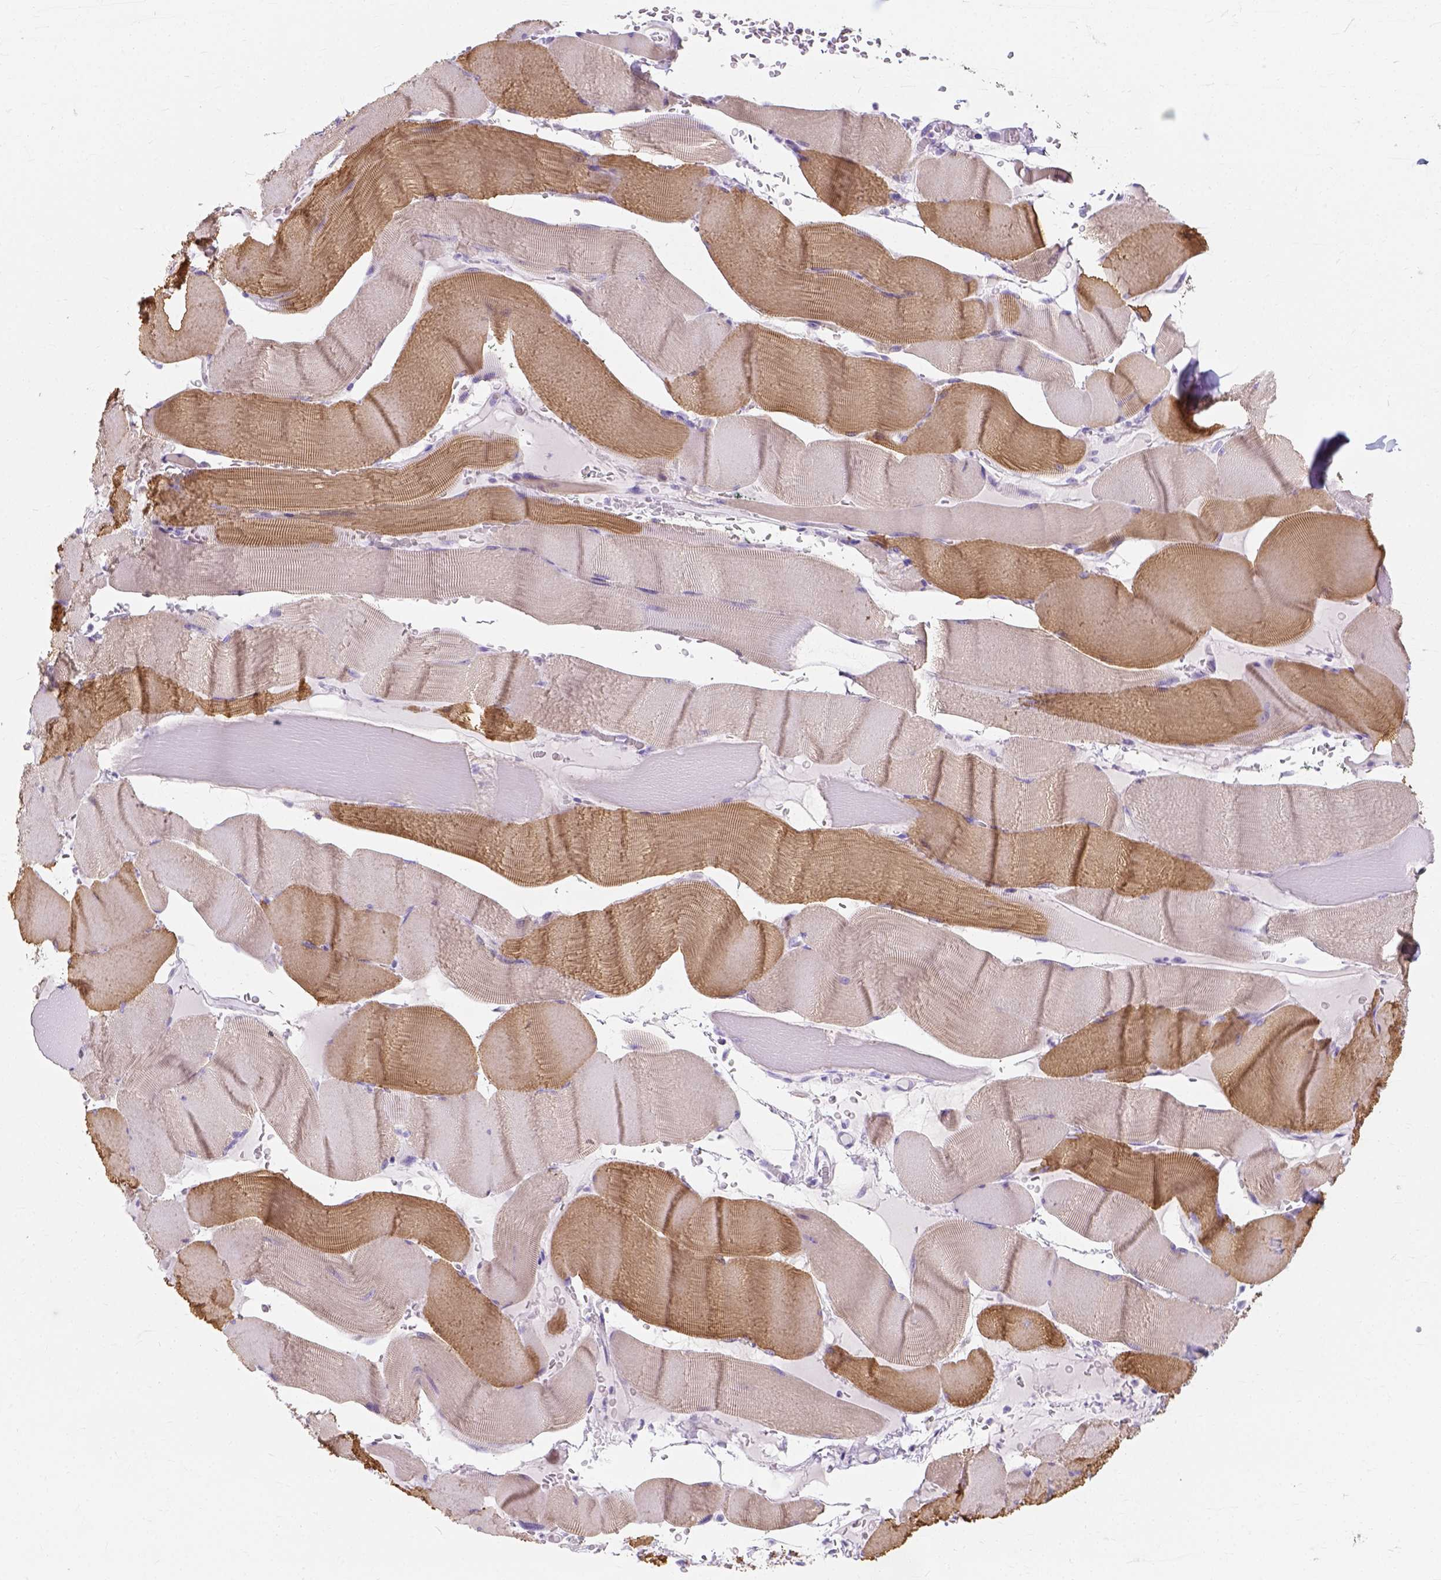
{"staining": {"intensity": "moderate", "quantity": "25%-75%", "location": "cytoplasmic/membranous"}, "tissue": "skeletal muscle", "cell_type": "Myocytes", "image_type": "normal", "snomed": [{"axis": "morphology", "description": "Normal tissue, NOS"}, {"axis": "topography", "description": "Skeletal muscle"}], "caption": "This micrograph demonstrates immunohistochemistry (IHC) staining of benign skeletal muscle, with medium moderate cytoplasmic/membranous expression in about 25%-75% of myocytes.", "gene": "MYH15", "patient": {"sex": "male", "age": 56}}